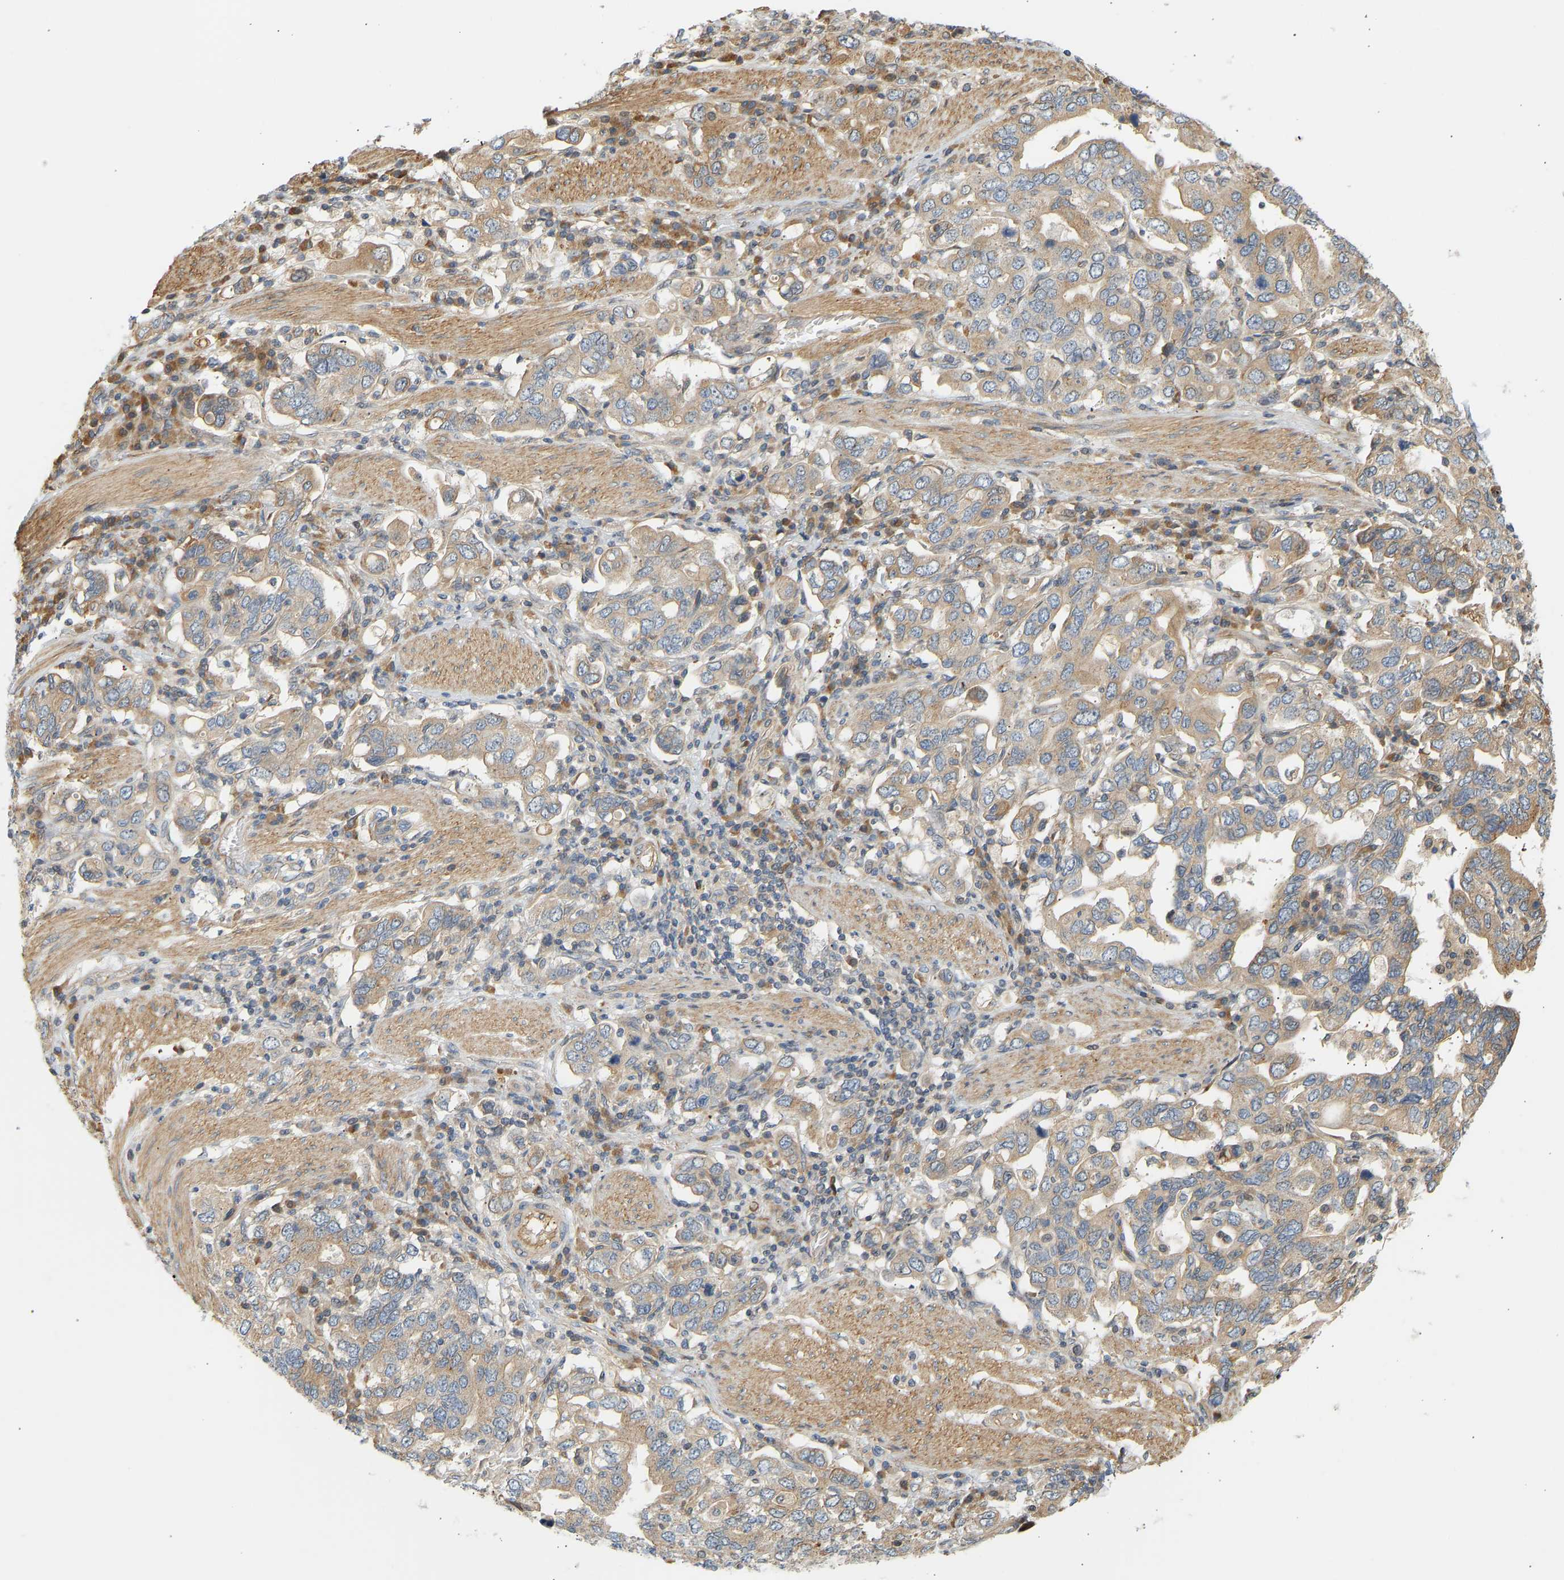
{"staining": {"intensity": "weak", "quantity": "25%-75%", "location": "cytoplasmic/membranous"}, "tissue": "stomach cancer", "cell_type": "Tumor cells", "image_type": "cancer", "snomed": [{"axis": "morphology", "description": "Adenocarcinoma, NOS"}, {"axis": "topography", "description": "Stomach, upper"}], "caption": "Weak cytoplasmic/membranous staining is present in about 25%-75% of tumor cells in stomach adenocarcinoma.", "gene": "CEP57", "patient": {"sex": "male", "age": 62}}